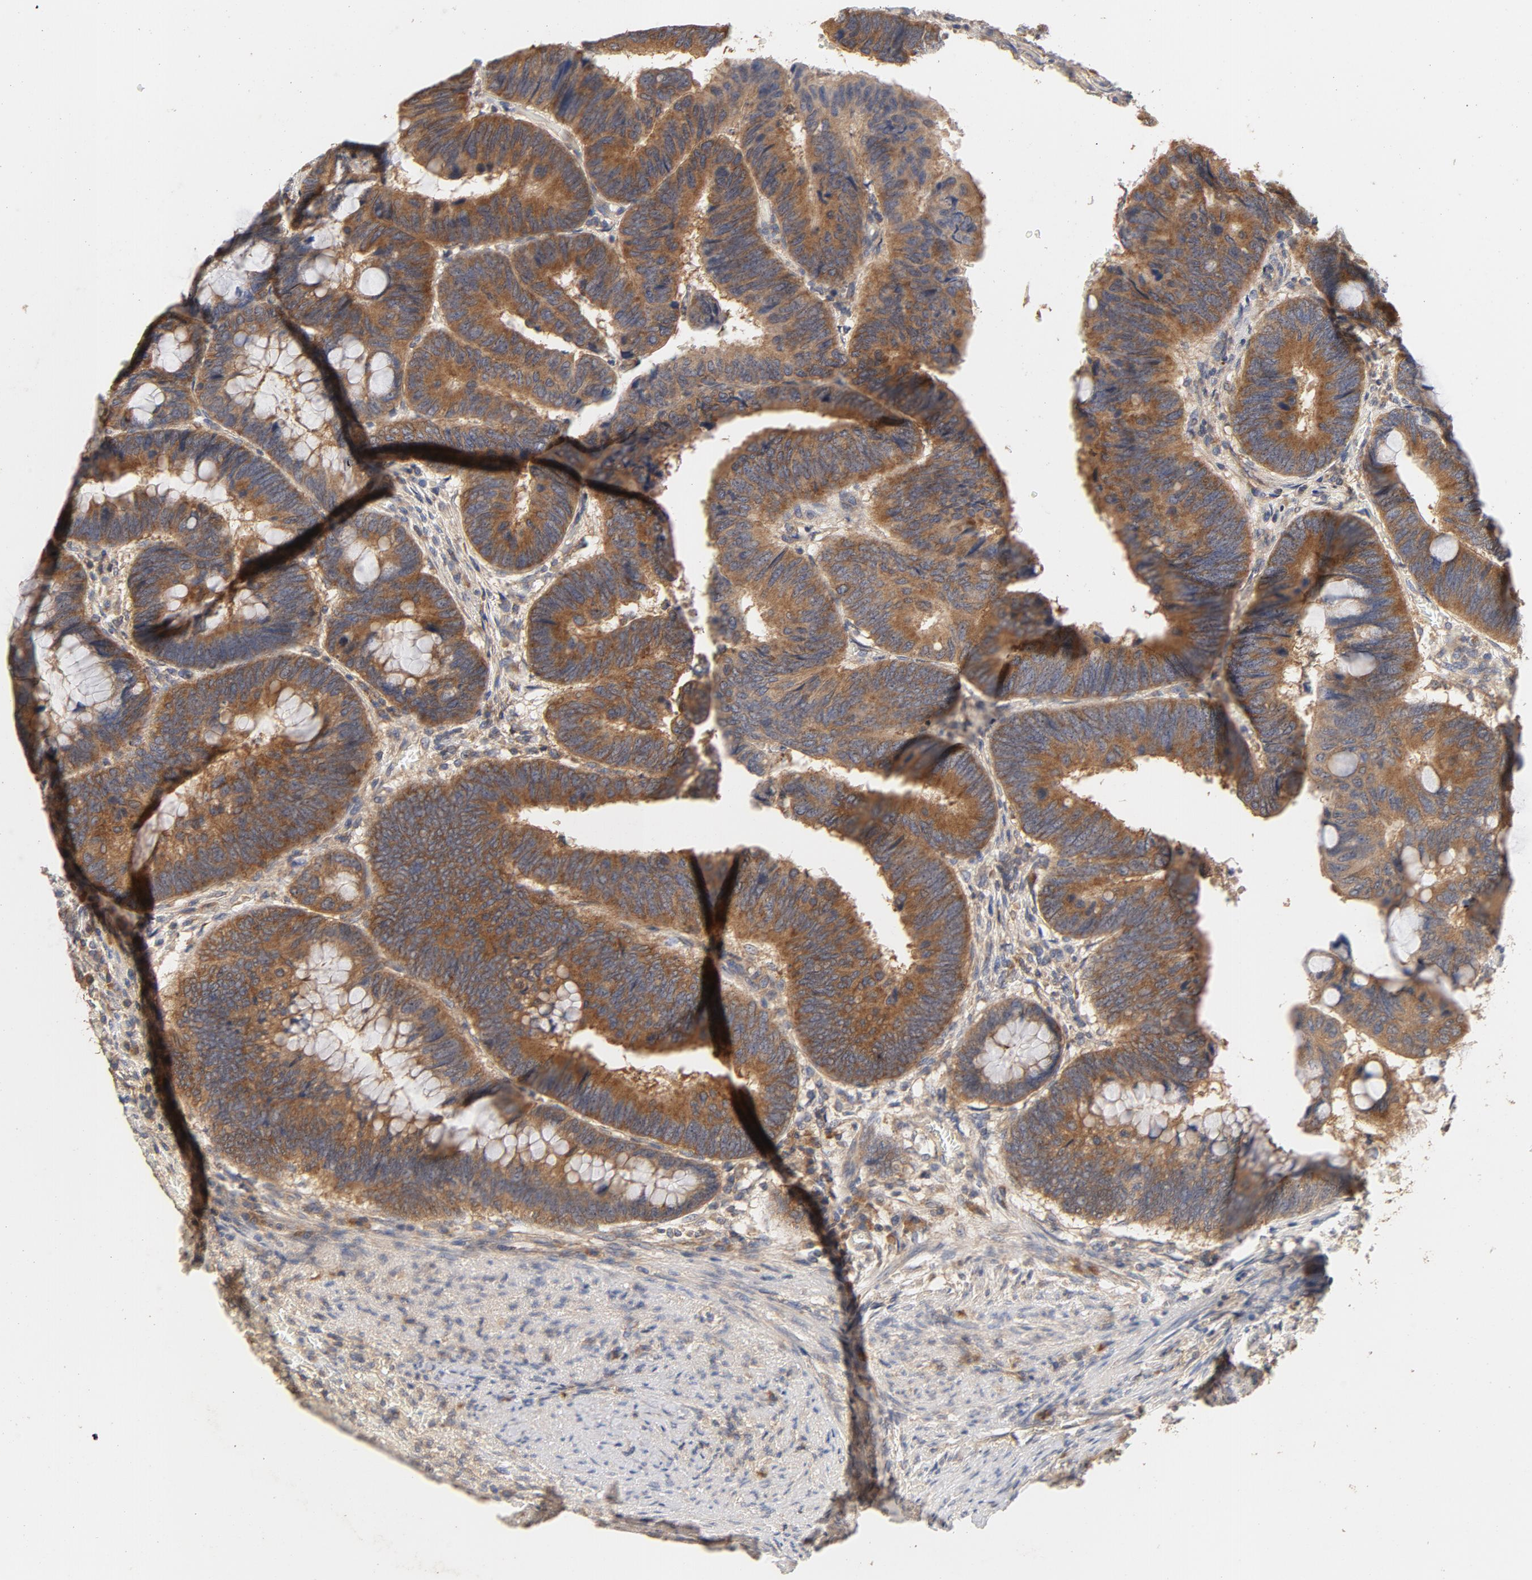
{"staining": {"intensity": "moderate", "quantity": ">75%", "location": "cytoplasmic/membranous"}, "tissue": "colorectal cancer", "cell_type": "Tumor cells", "image_type": "cancer", "snomed": [{"axis": "morphology", "description": "Normal tissue, NOS"}, {"axis": "morphology", "description": "Adenocarcinoma, NOS"}, {"axis": "topography", "description": "Rectum"}], "caption": "Colorectal adenocarcinoma stained for a protein (brown) exhibits moderate cytoplasmic/membranous positive positivity in about >75% of tumor cells.", "gene": "DDX6", "patient": {"sex": "male", "age": 92}}